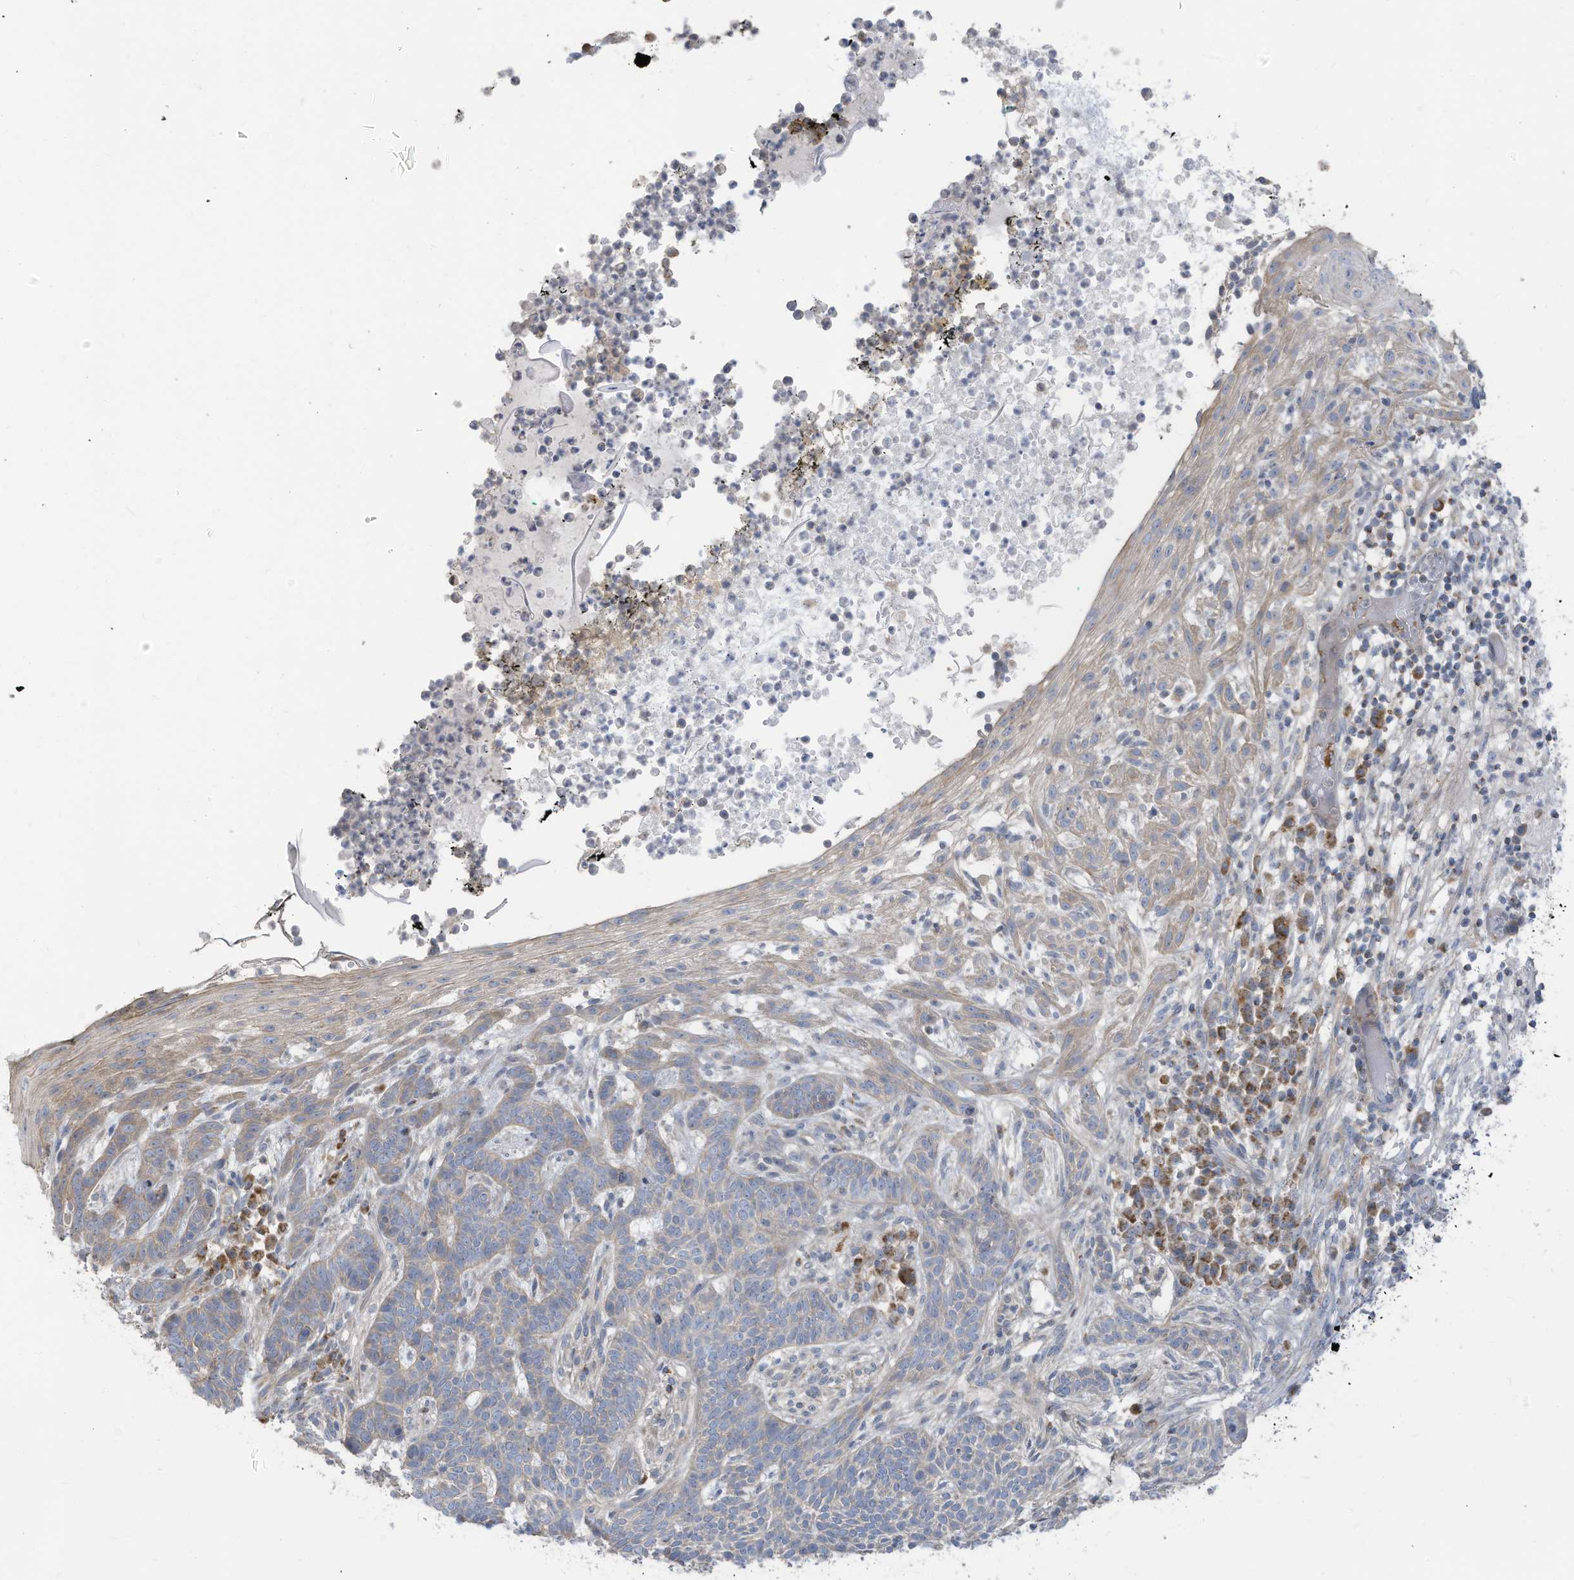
{"staining": {"intensity": "negative", "quantity": "none", "location": "none"}, "tissue": "skin cancer", "cell_type": "Tumor cells", "image_type": "cancer", "snomed": [{"axis": "morphology", "description": "Normal tissue, NOS"}, {"axis": "morphology", "description": "Basal cell carcinoma"}, {"axis": "topography", "description": "Skin"}], "caption": "There is no significant positivity in tumor cells of skin cancer (basal cell carcinoma). The staining is performed using DAB (3,3'-diaminobenzidine) brown chromogen with nuclei counter-stained in using hematoxylin.", "gene": "GTPBP2", "patient": {"sex": "male", "age": 64}}